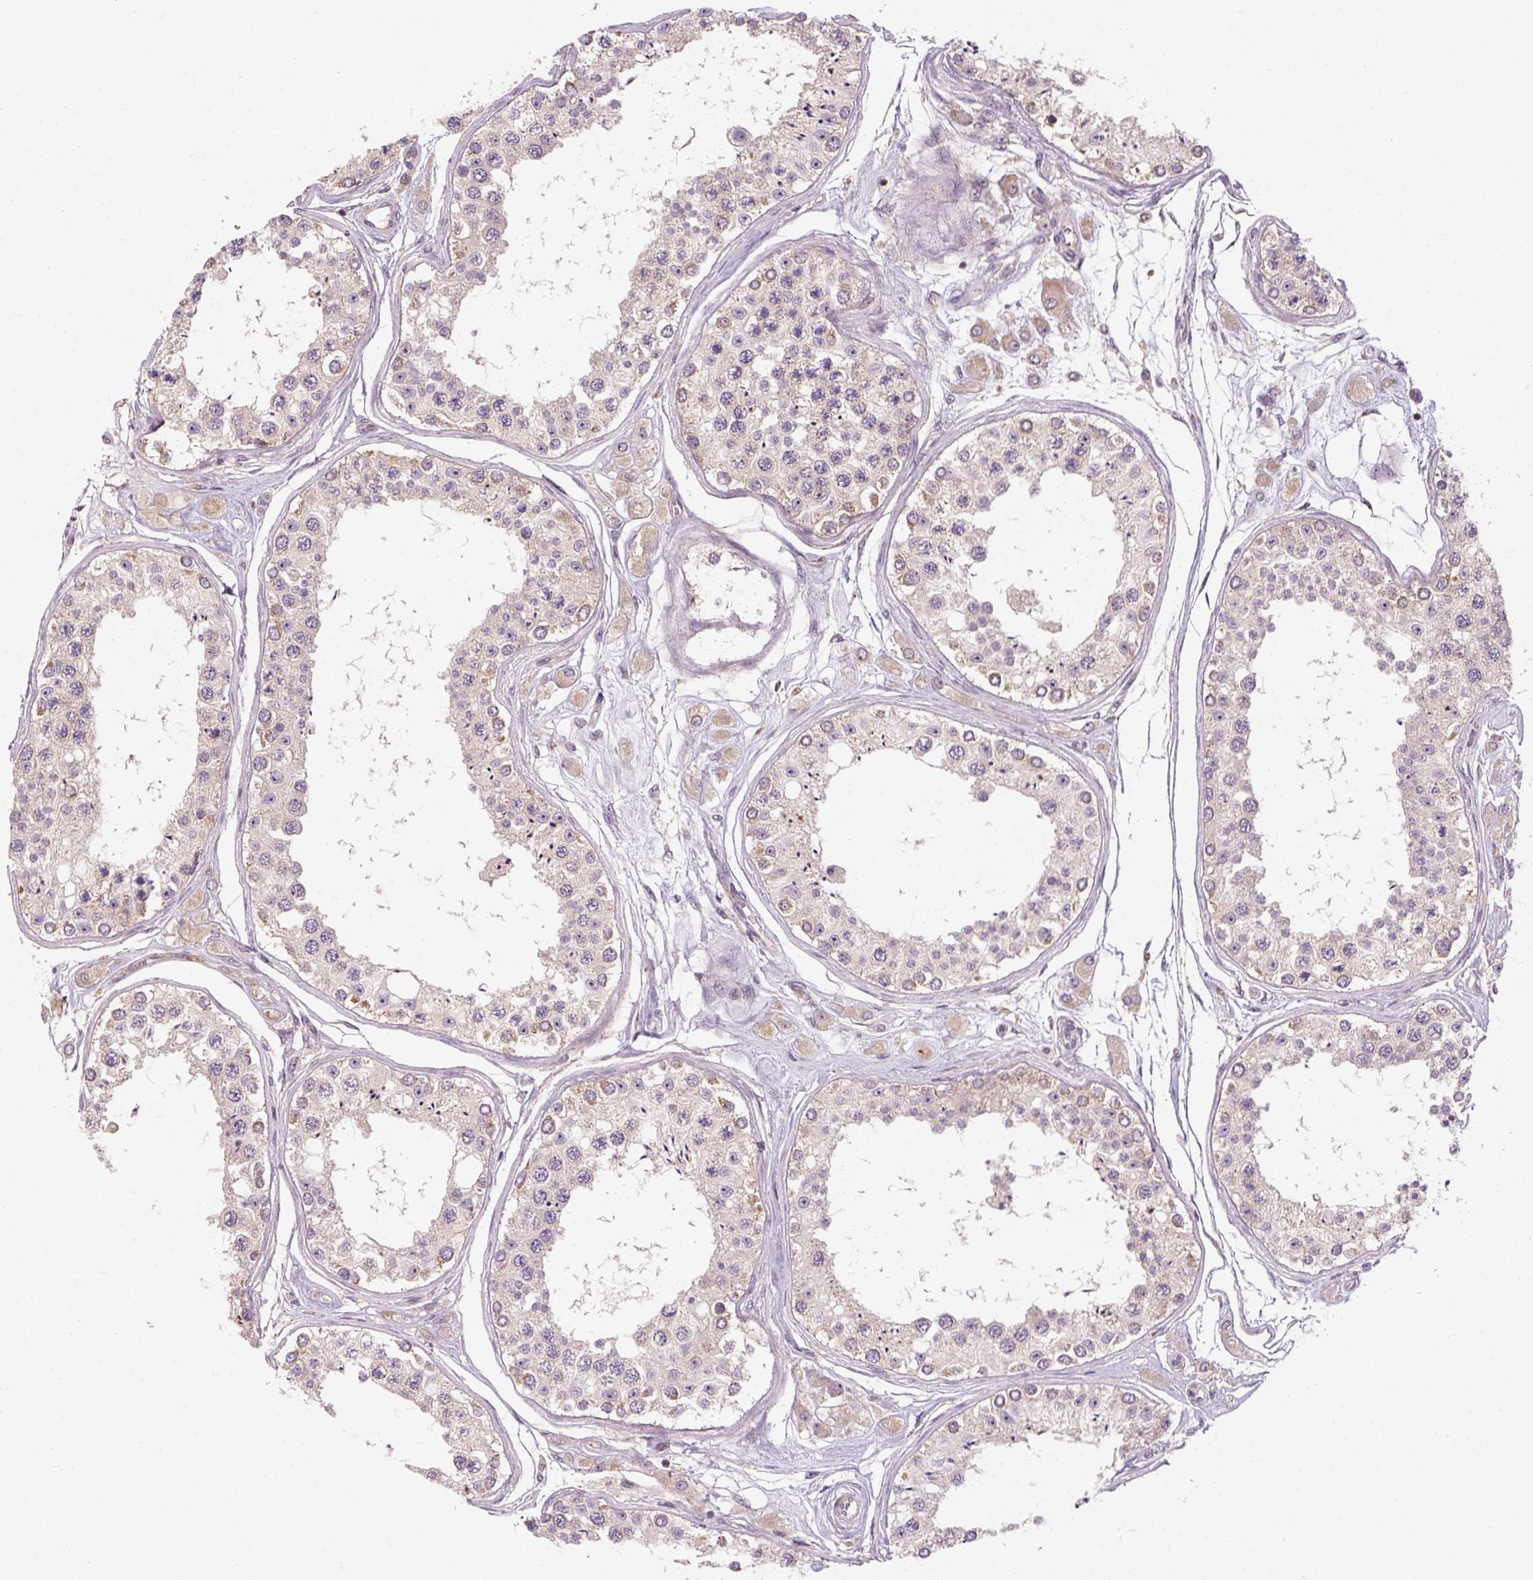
{"staining": {"intensity": "moderate", "quantity": "25%-75%", "location": "cytoplasmic/membranous"}, "tissue": "testis", "cell_type": "Cells in seminiferous ducts", "image_type": "normal", "snomed": [{"axis": "morphology", "description": "Normal tissue, NOS"}, {"axis": "topography", "description": "Testis"}], "caption": "The micrograph reveals staining of unremarkable testis, revealing moderate cytoplasmic/membranous protein expression (brown color) within cells in seminiferous ducts. (IHC, brightfield microscopy, high magnification).", "gene": "PRSS48", "patient": {"sex": "male", "age": 25}}